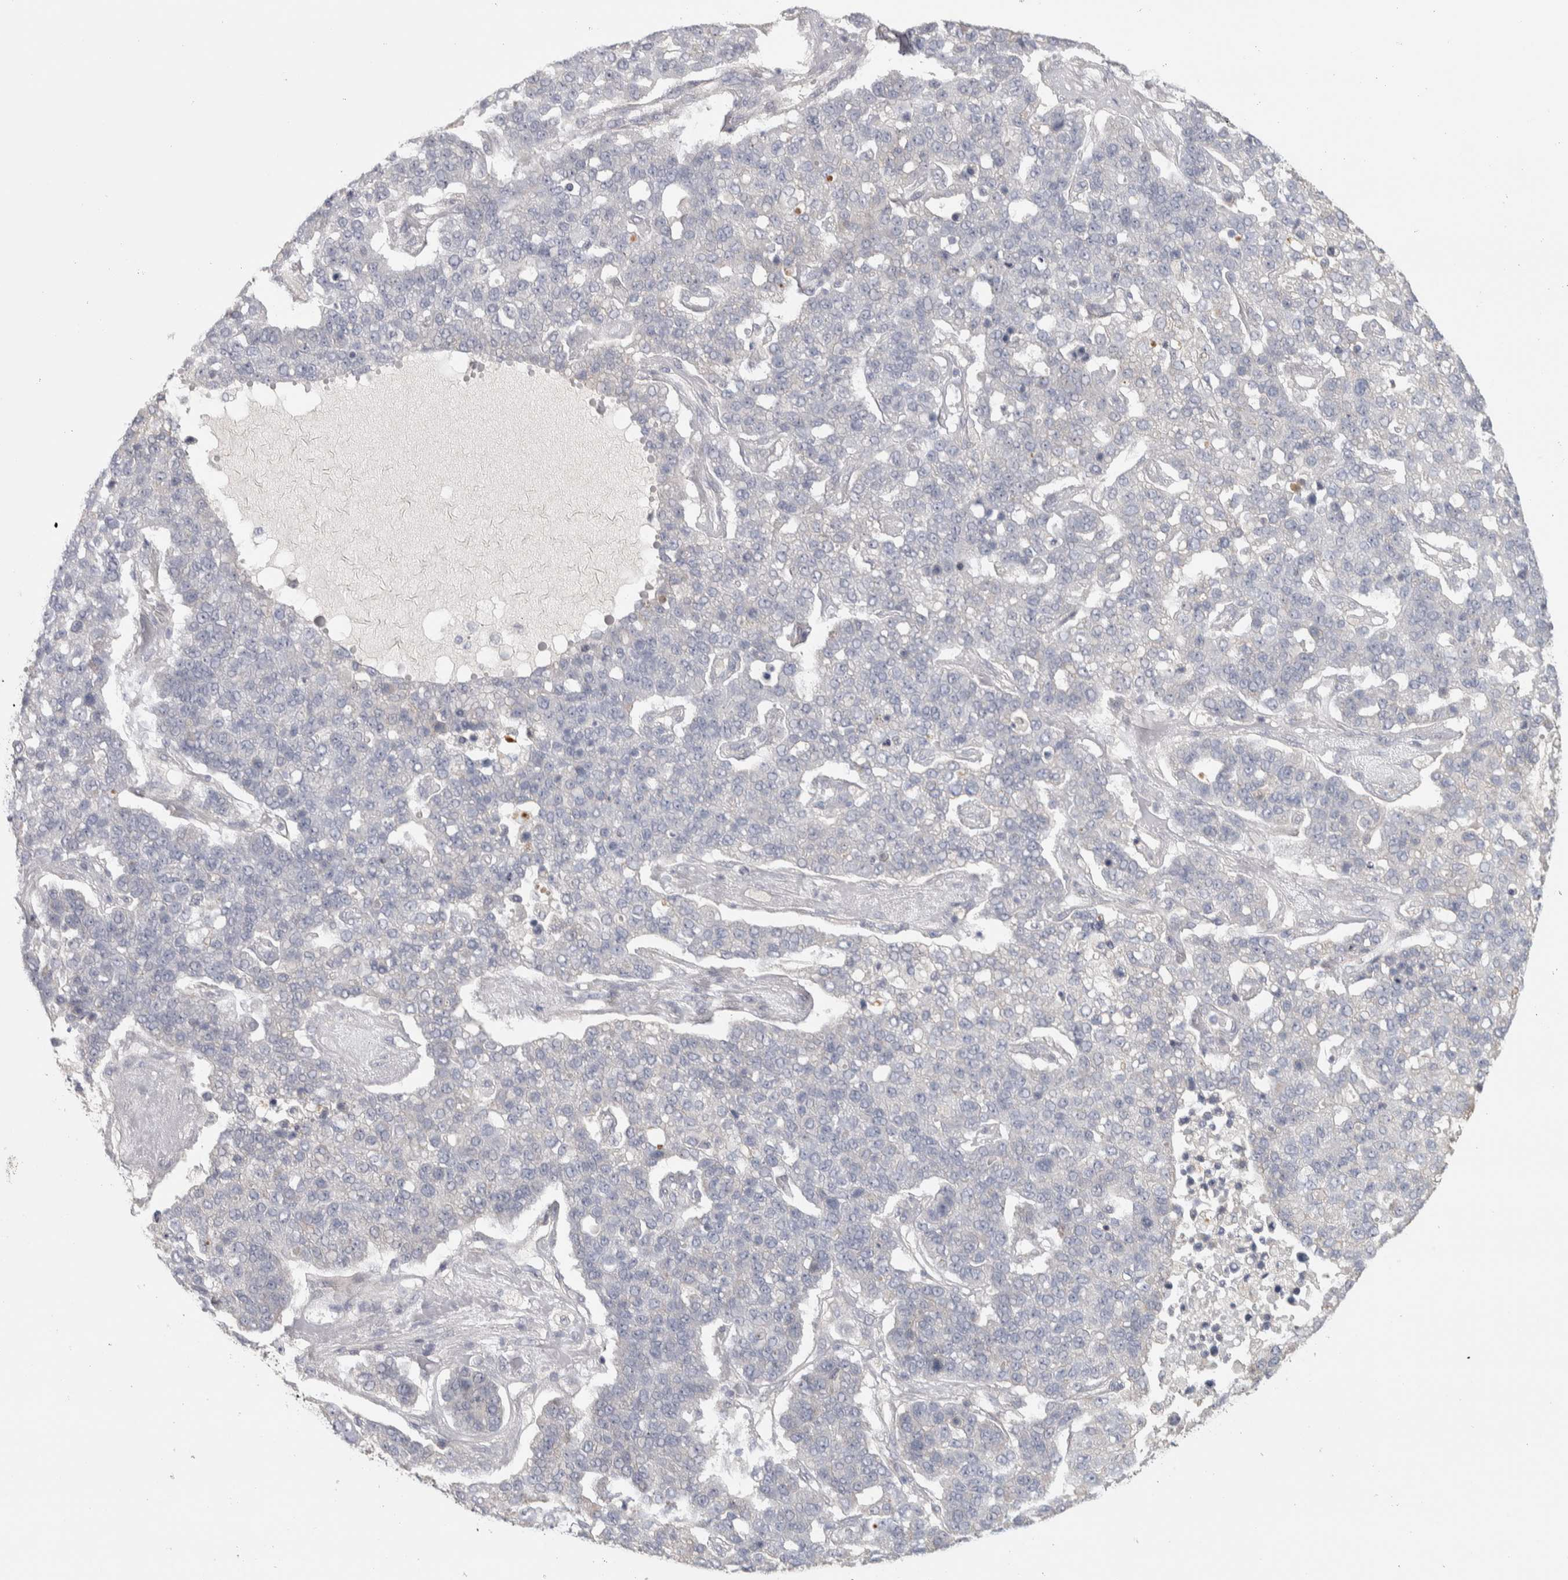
{"staining": {"intensity": "negative", "quantity": "none", "location": "none"}, "tissue": "pancreatic cancer", "cell_type": "Tumor cells", "image_type": "cancer", "snomed": [{"axis": "morphology", "description": "Adenocarcinoma, NOS"}, {"axis": "topography", "description": "Pancreas"}], "caption": "The photomicrograph reveals no staining of tumor cells in pancreatic cancer (adenocarcinoma).", "gene": "DCXR", "patient": {"sex": "female", "age": 61}}